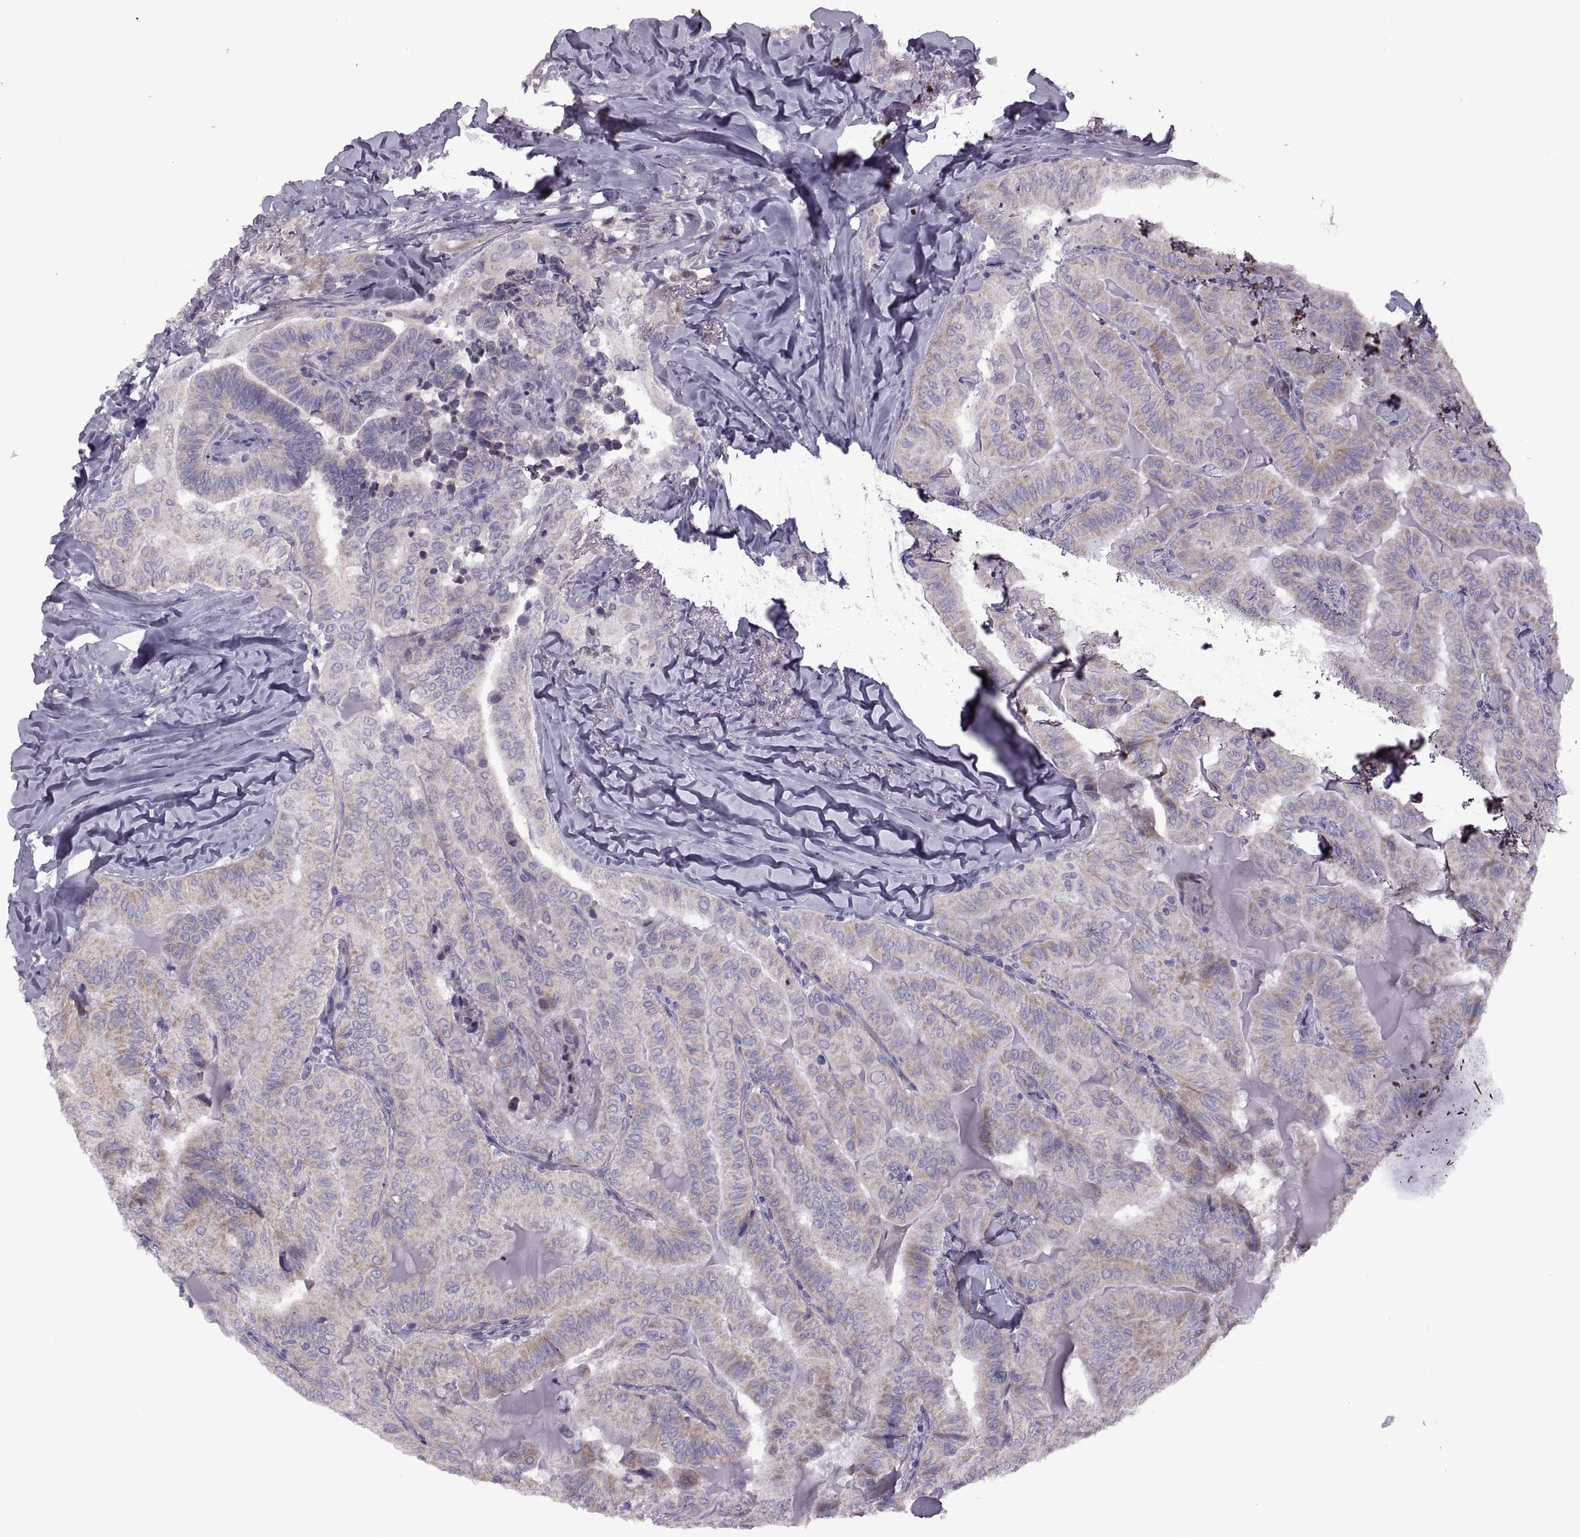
{"staining": {"intensity": "negative", "quantity": "none", "location": "none"}, "tissue": "thyroid cancer", "cell_type": "Tumor cells", "image_type": "cancer", "snomed": [{"axis": "morphology", "description": "Papillary adenocarcinoma, NOS"}, {"axis": "topography", "description": "Thyroid gland"}], "caption": "High magnification brightfield microscopy of papillary adenocarcinoma (thyroid) stained with DAB (brown) and counterstained with hematoxylin (blue): tumor cells show no significant staining.", "gene": "RIPK4", "patient": {"sex": "female", "age": 68}}